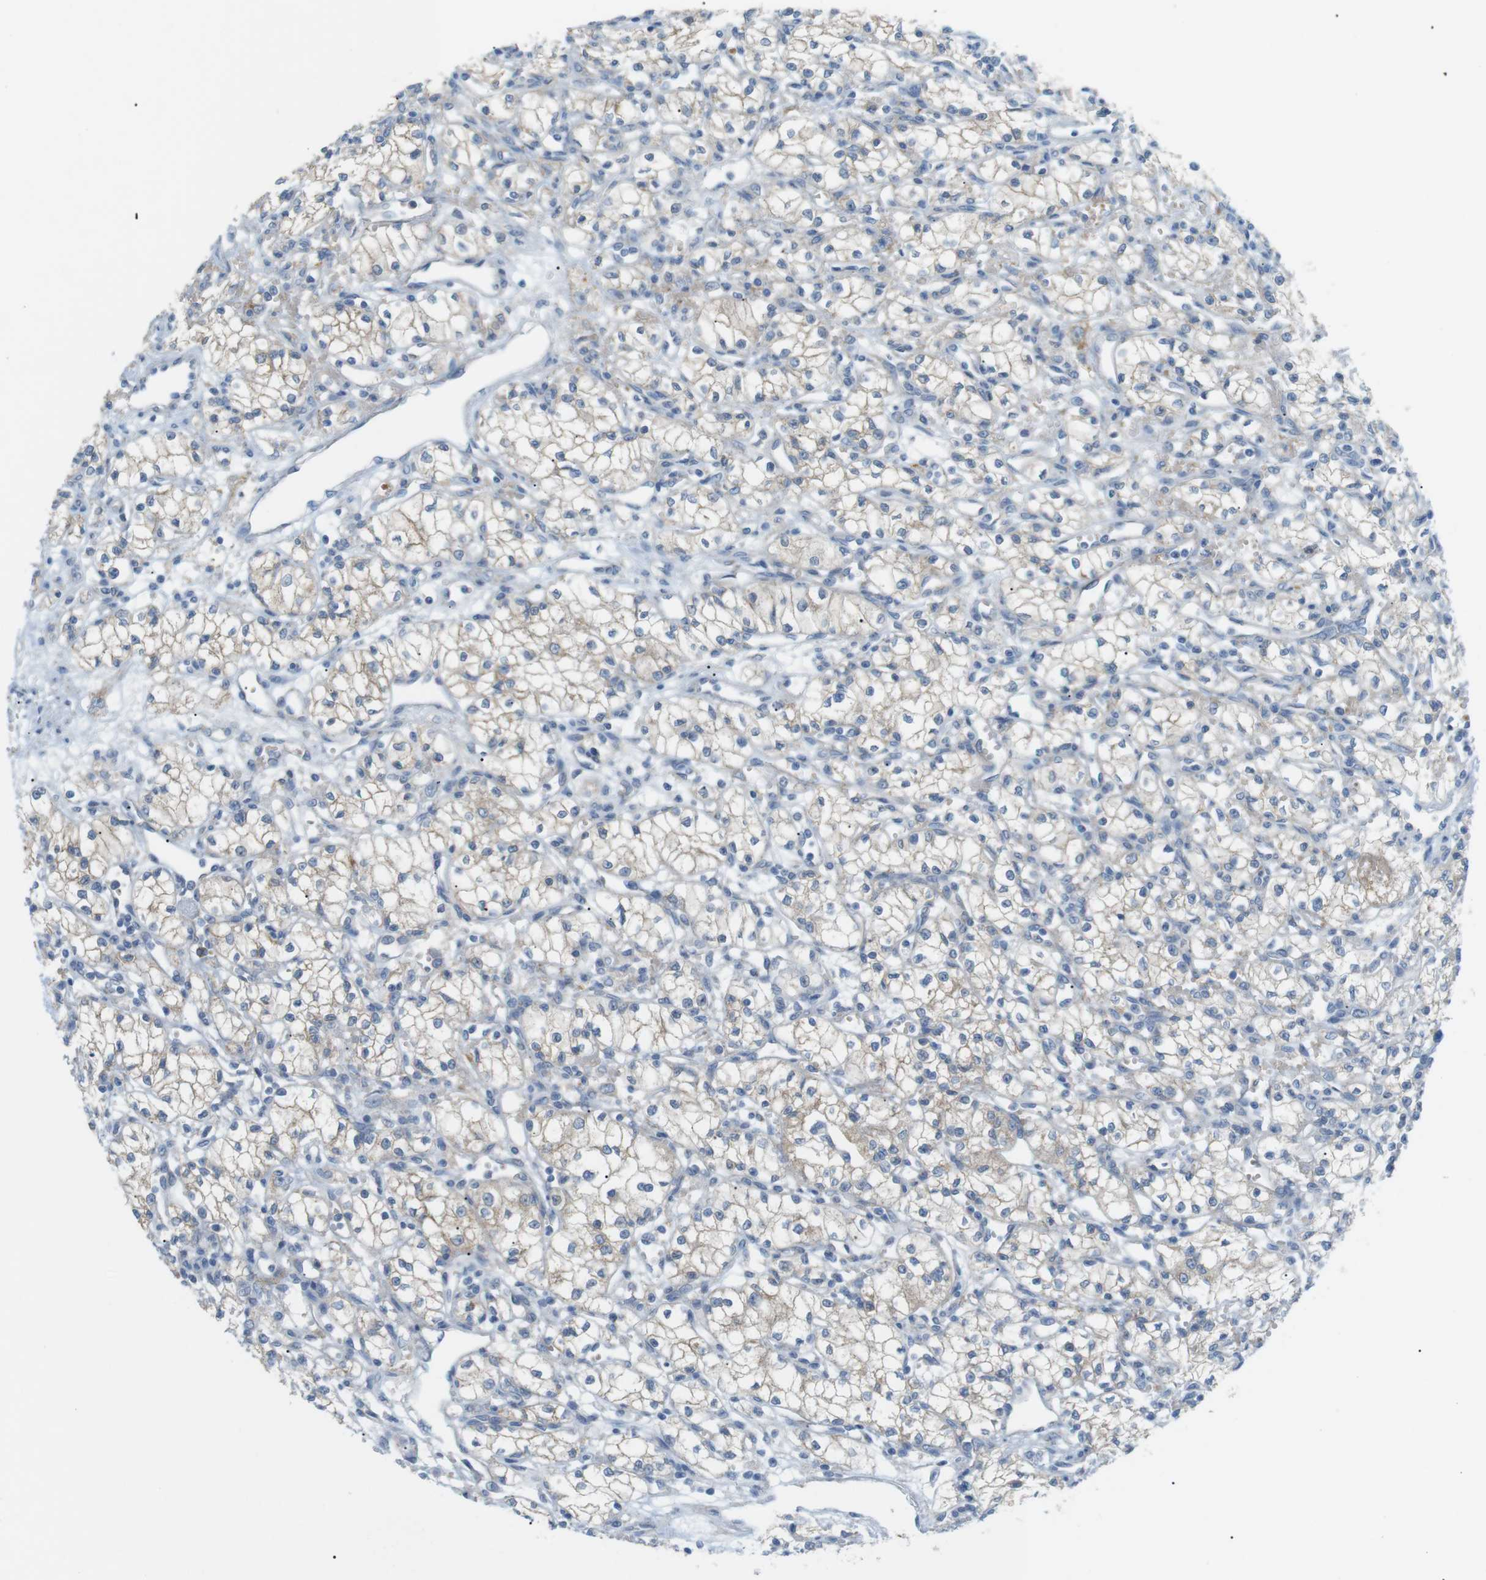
{"staining": {"intensity": "moderate", "quantity": "25%-75%", "location": "cytoplasmic/membranous"}, "tissue": "renal cancer", "cell_type": "Tumor cells", "image_type": "cancer", "snomed": [{"axis": "morphology", "description": "Normal tissue, NOS"}, {"axis": "morphology", "description": "Adenocarcinoma, NOS"}, {"axis": "topography", "description": "Kidney"}], "caption": "A micrograph of renal cancer stained for a protein exhibits moderate cytoplasmic/membranous brown staining in tumor cells.", "gene": "VAMP1", "patient": {"sex": "male", "age": 59}}